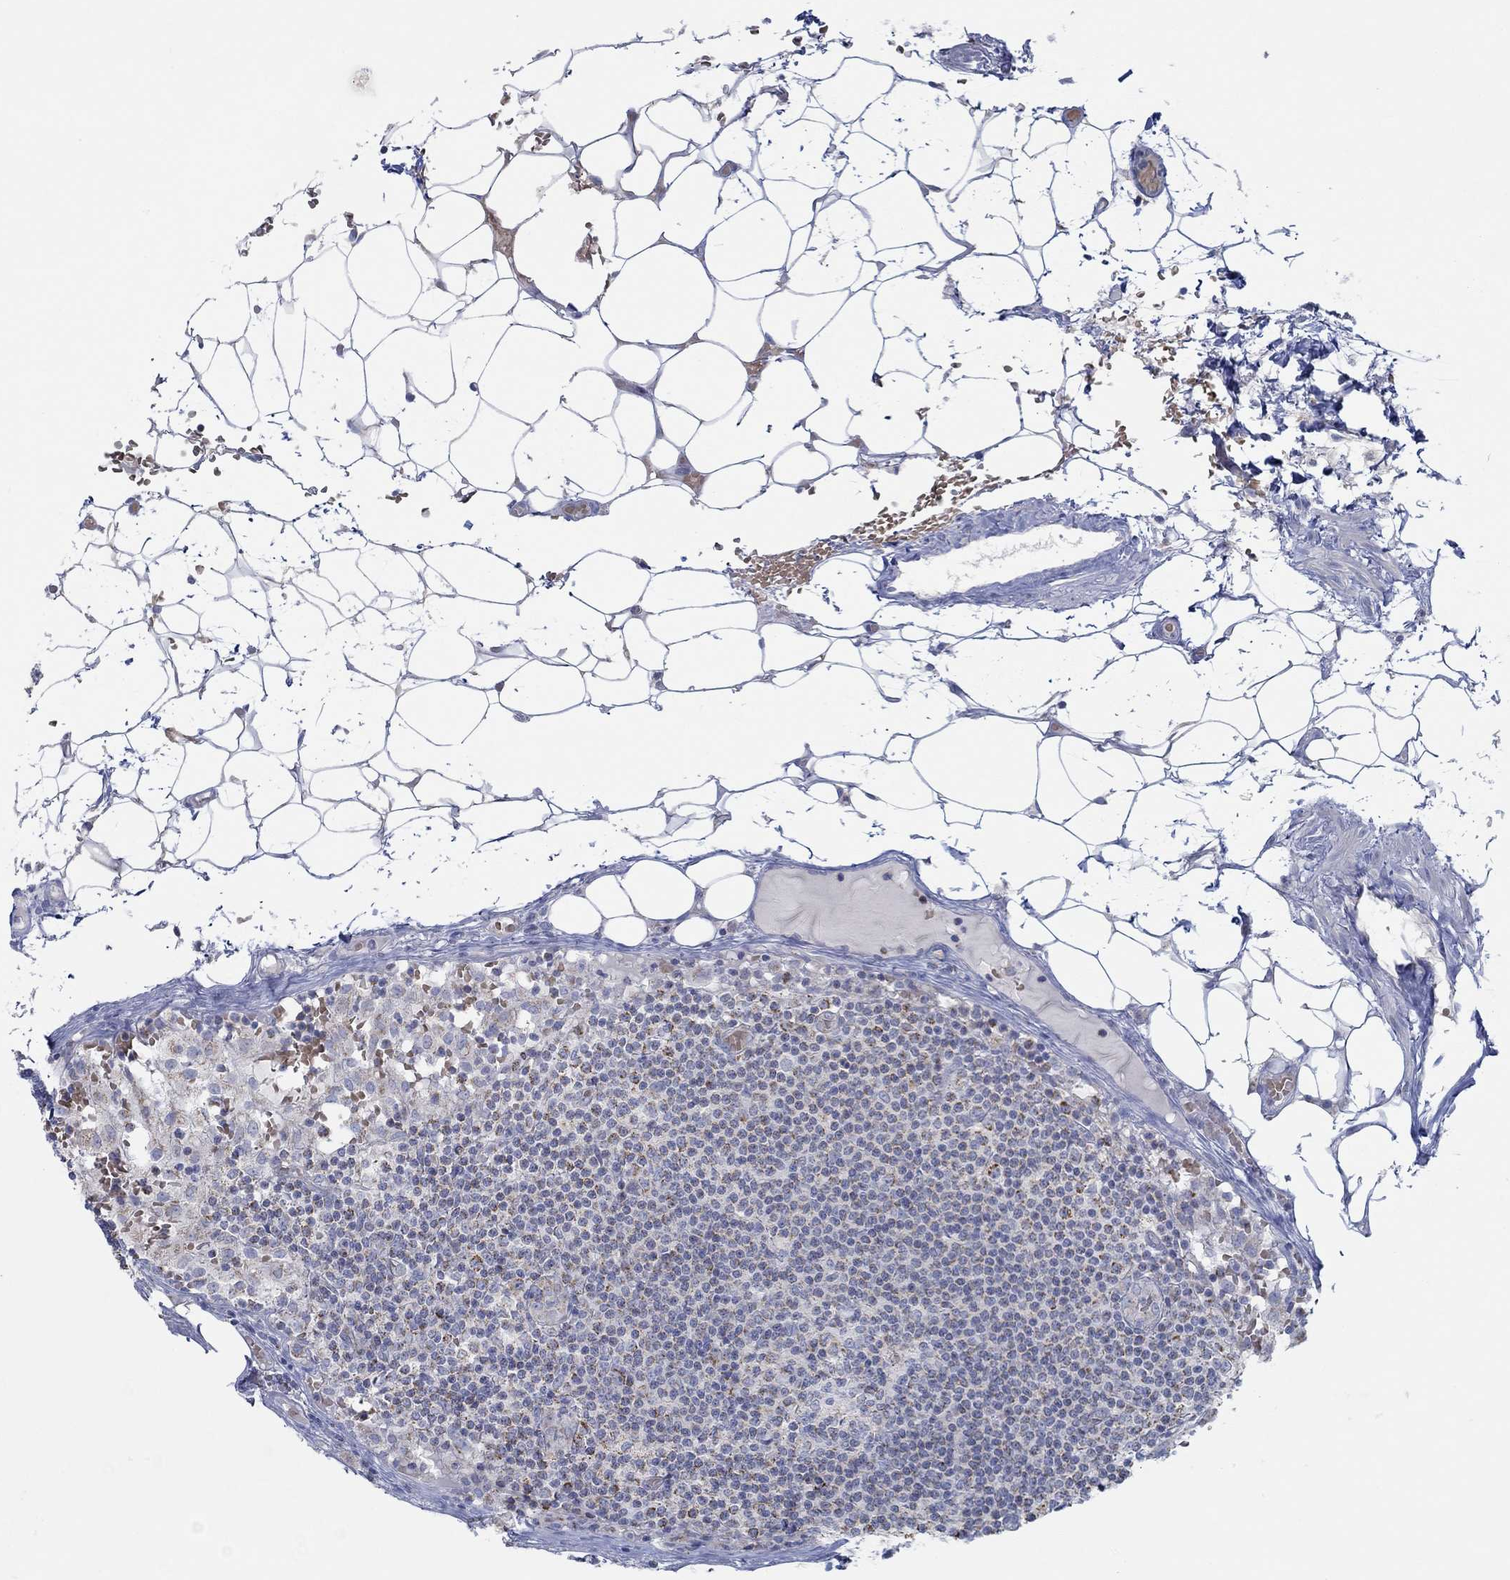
{"staining": {"intensity": "strong", "quantity": "<25%", "location": "cytoplasmic/membranous"}, "tissue": "lymph node", "cell_type": "Non-germinal center cells", "image_type": "normal", "snomed": [{"axis": "morphology", "description": "Normal tissue, NOS"}, {"axis": "topography", "description": "Lymph node"}], "caption": "Immunohistochemistry (DAB (3,3'-diaminobenzidine)) staining of benign human lymph node reveals strong cytoplasmic/membranous protein staining in about <25% of non-germinal center cells. Immunohistochemistry stains the protein in brown and the nuclei are stained blue.", "gene": "GLOD5", "patient": {"sex": "male", "age": 62}}